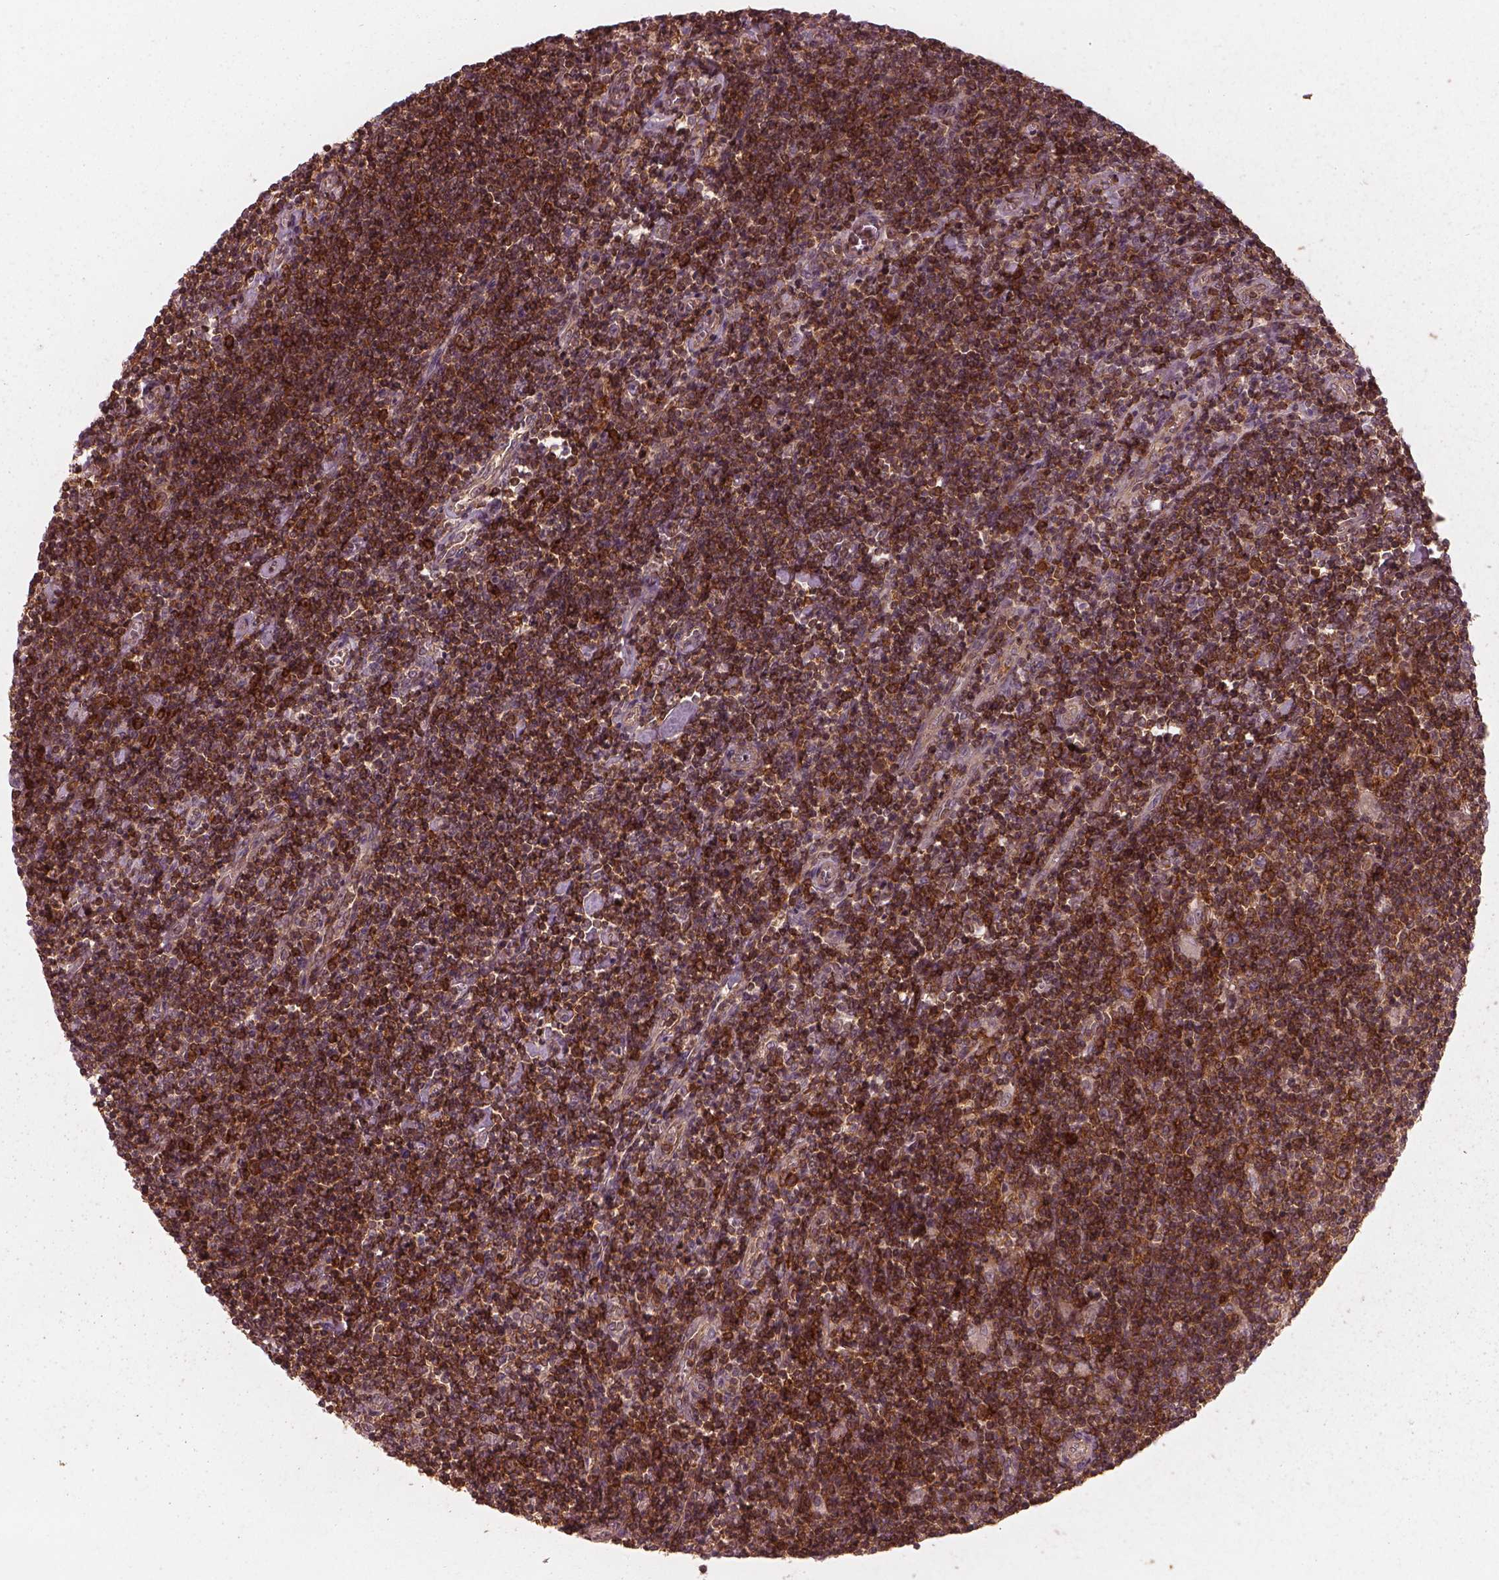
{"staining": {"intensity": "strong", "quantity": ">75%", "location": "cytoplasmic/membranous"}, "tissue": "lymphoma", "cell_type": "Tumor cells", "image_type": "cancer", "snomed": [{"axis": "morphology", "description": "Hodgkin's disease, NOS"}, {"axis": "topography", "description": "Lymph node"}], "caption": "Lymphoma stained with immunohistochemistry demonstrates strong cytoplasmic/membranous expression in about >75% of tumor cells. (DAB (3,3'-diaminobenzidine) = brown stain, brightfield microscopy at high magnification).", "gene": "FAM107B", "patient": {"sex": "male", "age": 40}}